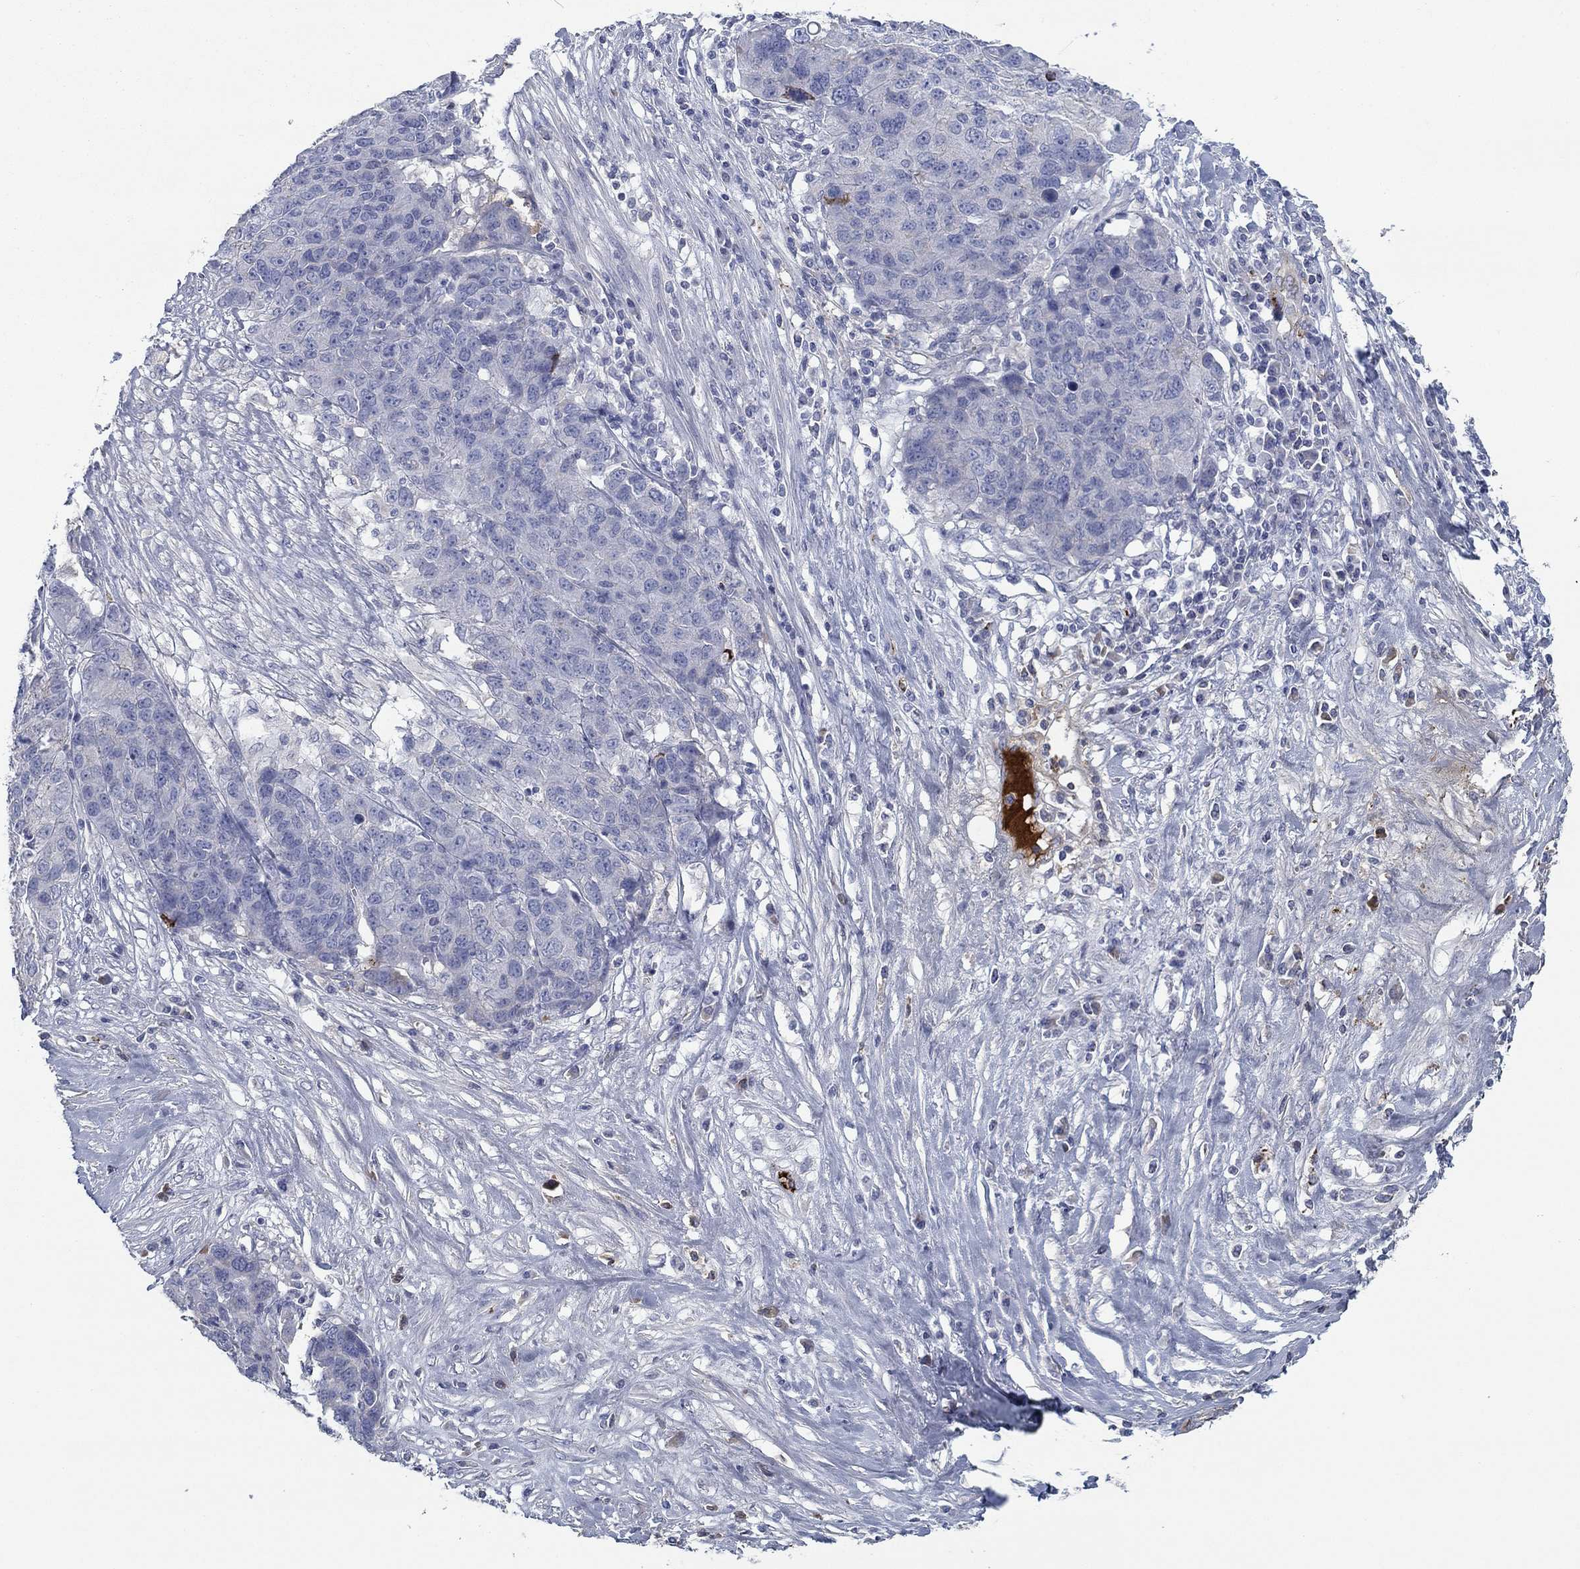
{"staining": {"intensity": "negative", "quantity": "none", "location": "none"}, "tissue": "ovarian cancer", "cell_type": "Tumor cells", "image_type": "cancer", "snomed": [{"axis": "morphology", "description": "Cystadenocarcinoma, serous, NOS"}, {"axis": "topography", "description": "Ovary"}], "caption": "There is no significant staining in tumor cells of ovarian cancer (serous cystadenocarcinoma).", "gene": "APOC3", "patient": {"sex": "female", "age": 87}}